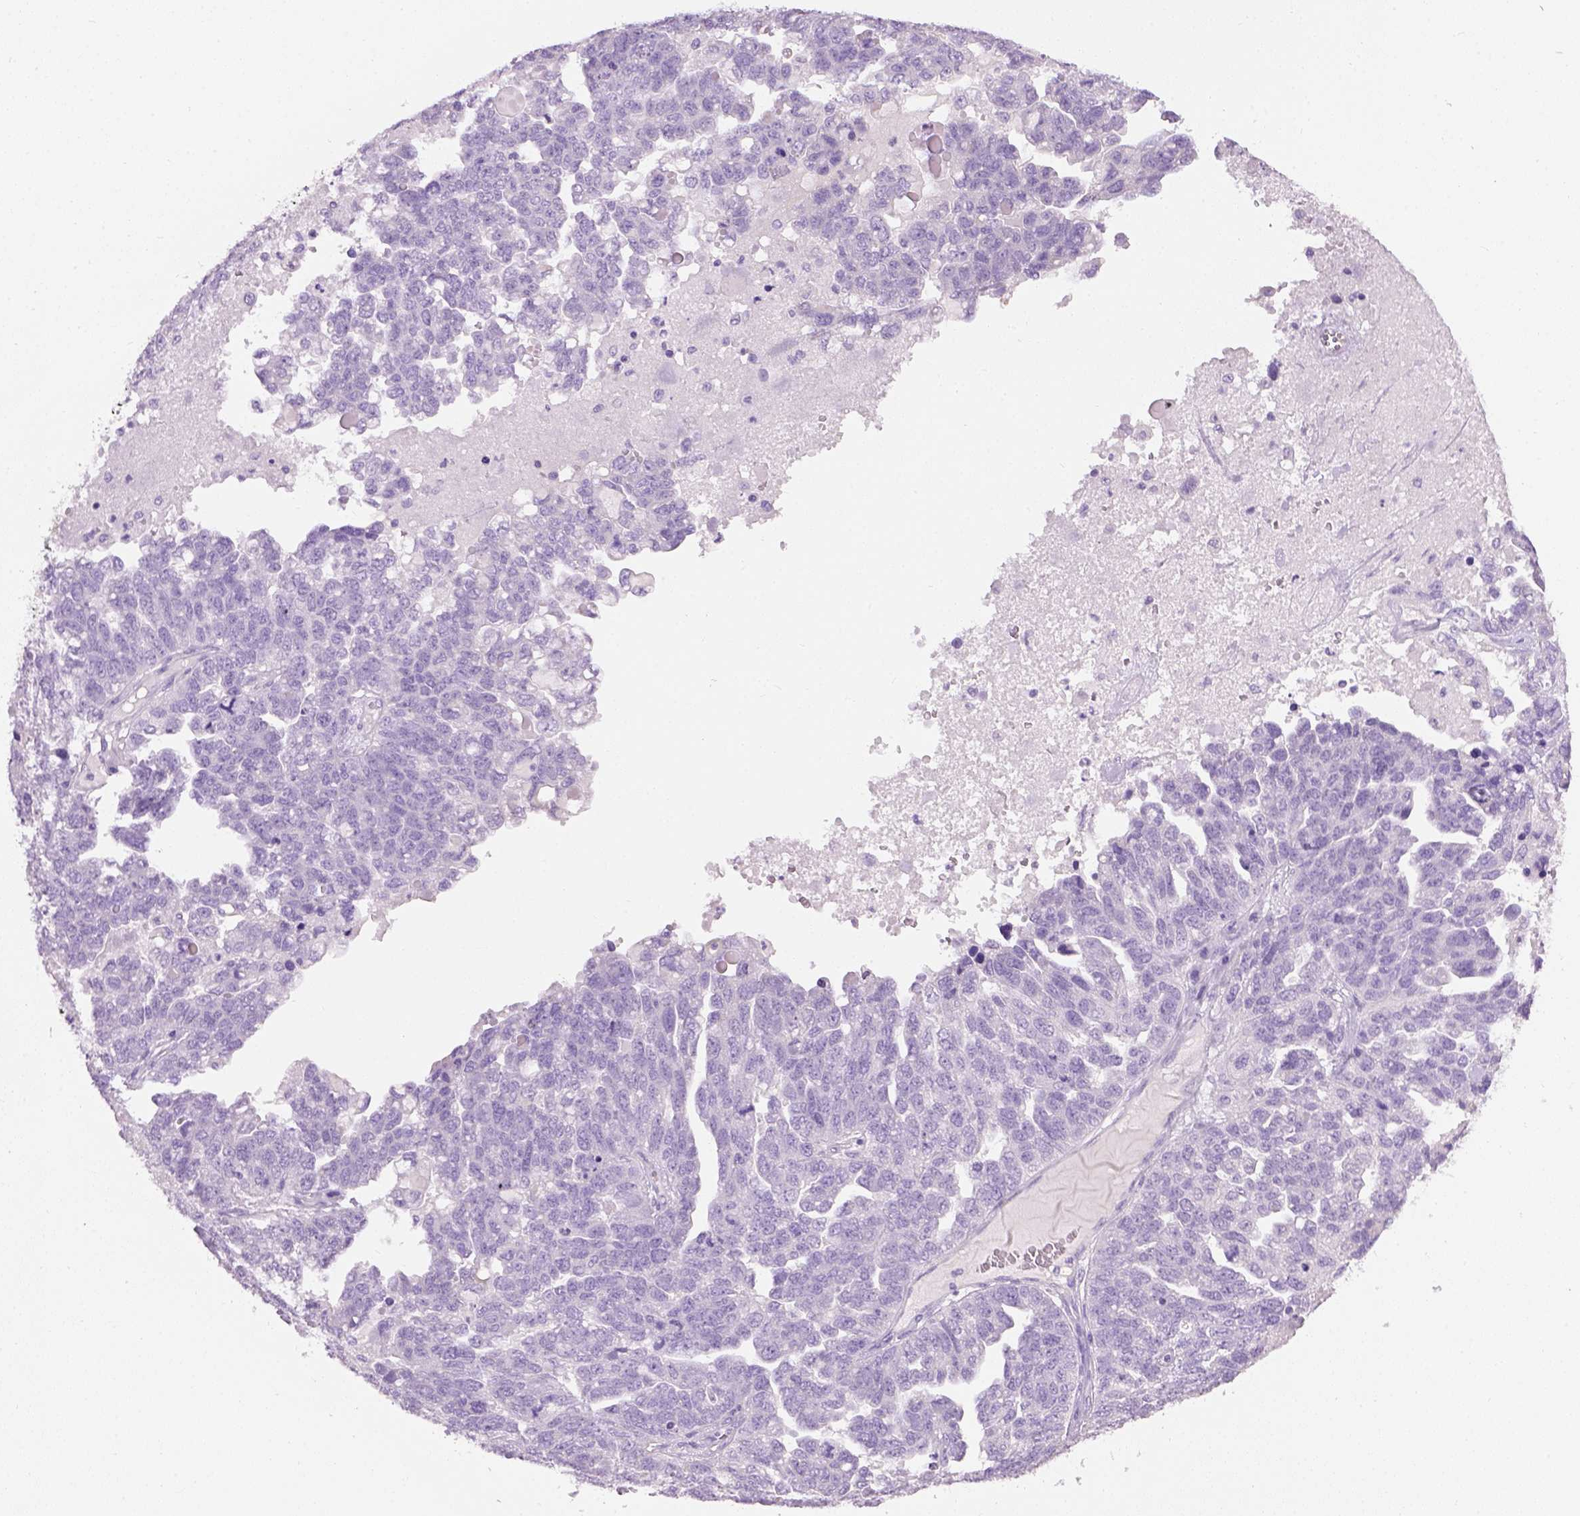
{"staining": {"intensity": "negative", "quantity": "none", "location": "none"}, "tissue": "ovarian cancer", "cell_type": "Tumor cells", "image_type": "cancer", "snomed": [{"axis": "morphology", "description": "Cystadenocarcinoma, serous, NOS"}, {"axis": "topography", "description": "Ovary"}], "caption": "This is a photomicrograph of IHC staining of ovarian cancer (serous cystadenocarcinoma), which shows no expression in tumor cells.", "gene": "CYP24A1", "patient": {"sex": "female", "age": 71}}